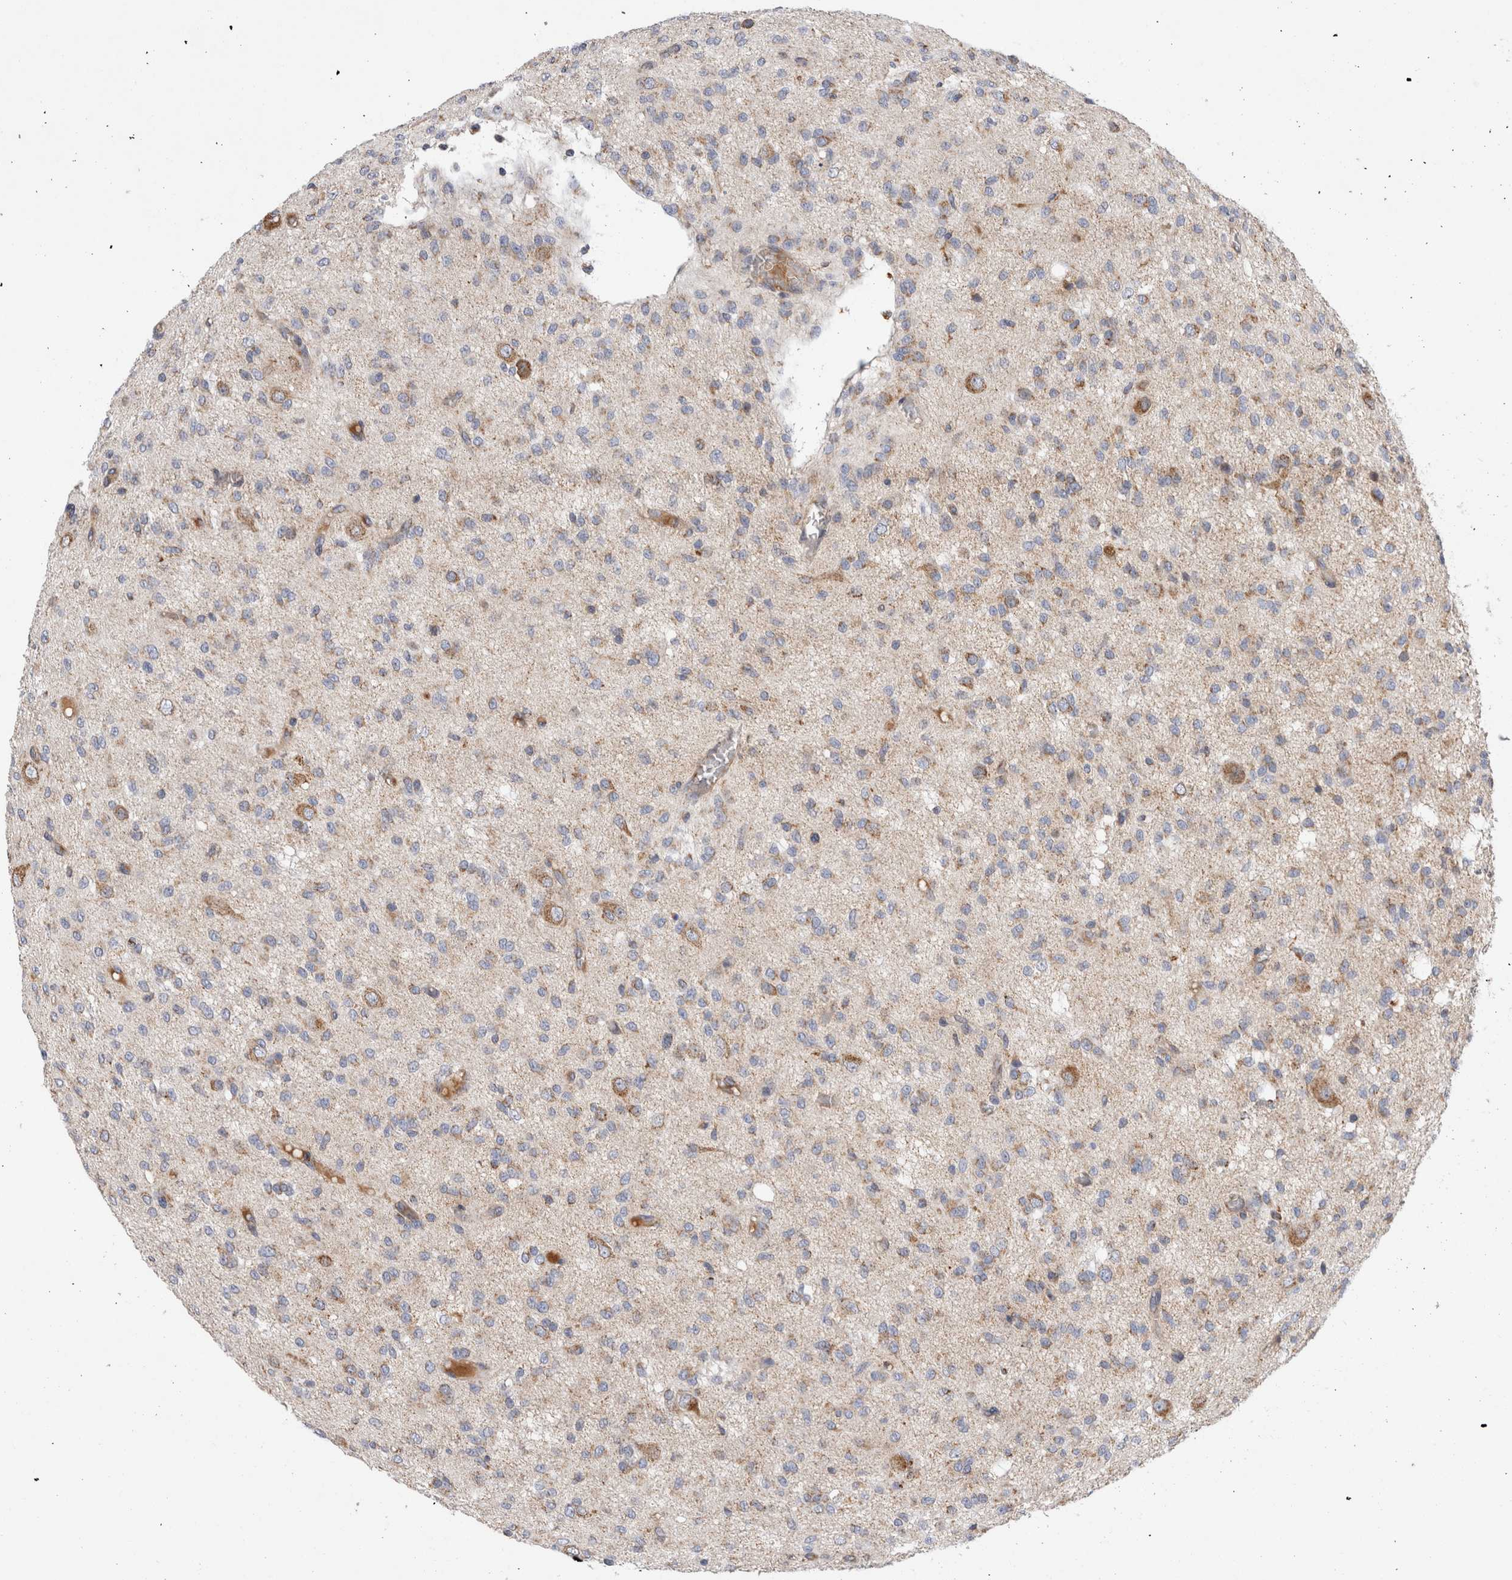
{"staining": {"intensity": "weak", "quantity": "25%-75%", "location": "cytoplasmic/membranous"}, "tissue": "glioma", "cell_type": "Tumor cells", "image_type": "cancer", "snomed": [{"axis": "morphology", "description": "Glioma, malignant, High grade"}, {"axis": "topography", "description": "Brain"}], "caption": "High-grade glioma (malignant) stained with IHC exhibits weak cytoplasmic/membranous staining in about 25%-75% of tumor cells.", "gene": "IARS2", "patient": {"sex": "female", "age": 59}}